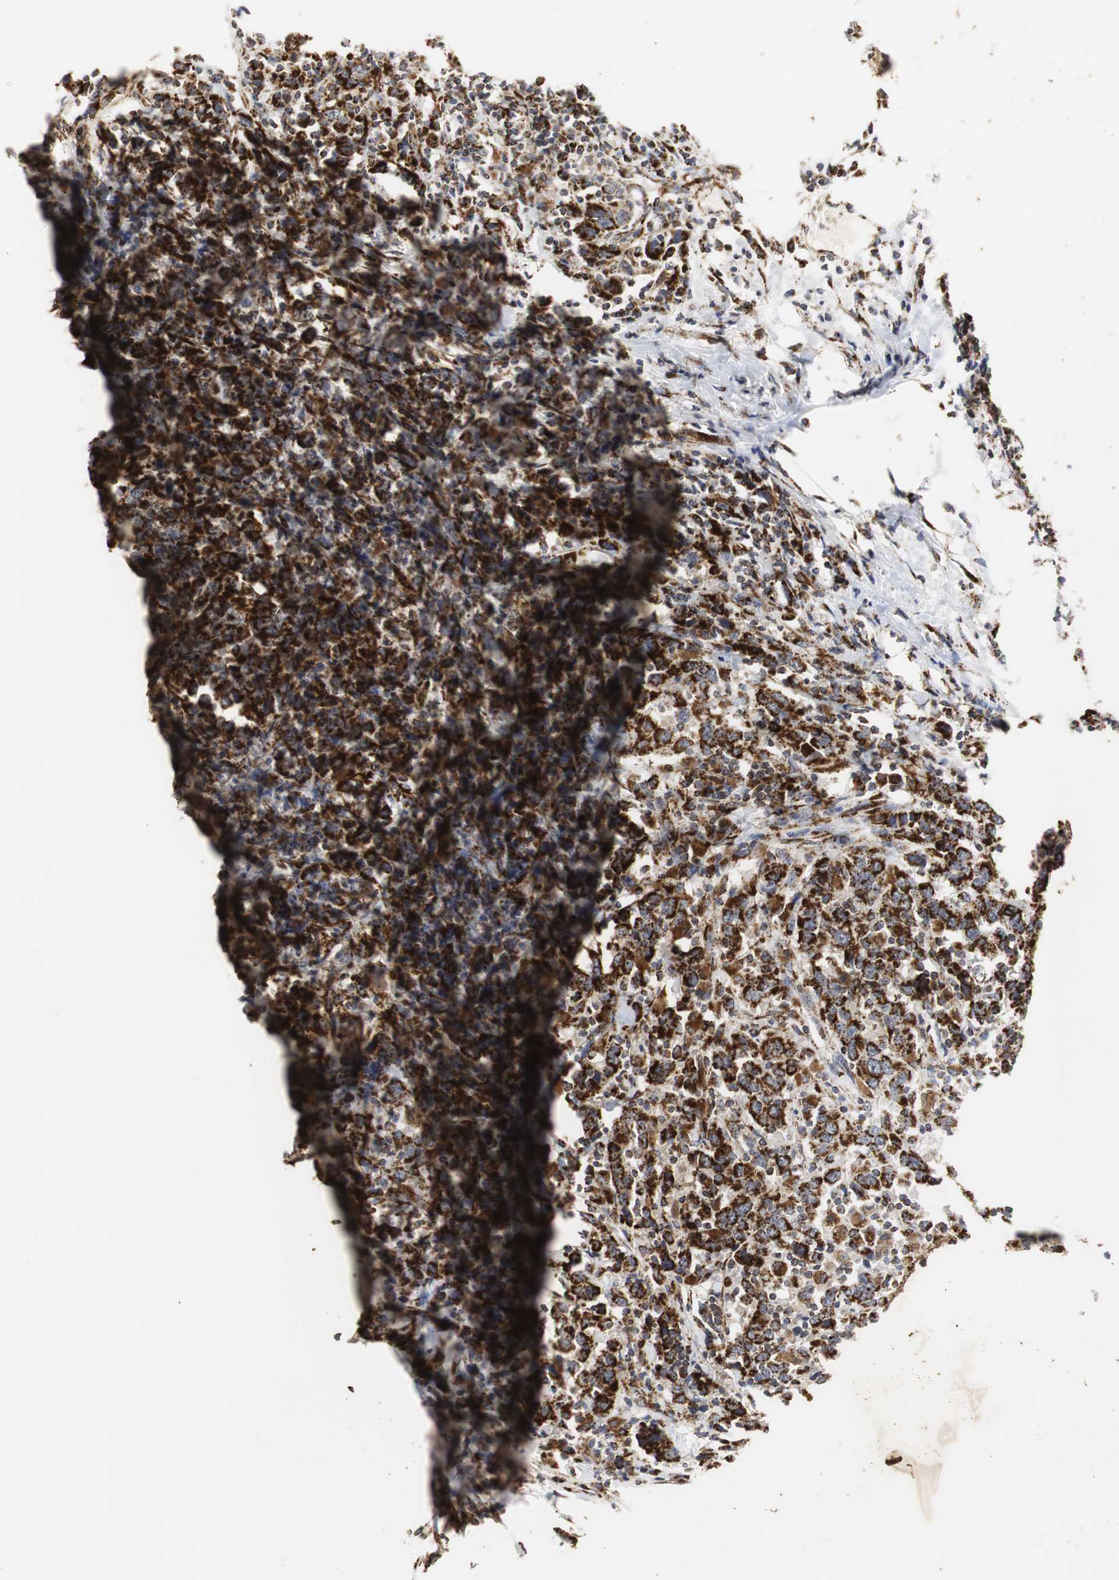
{"staining": {"intensity": "strong", "quantity": ">75%", "location": "cytoplasmic/membranous"}, "tissue": "urothelial cancer", "cell_type": "Tumor cells", "image_type": "cancer", "snomed": [{"axis": "morphology", "description": "Urothelial carcinoma, High grade"}, {"axis": "topography", "description": "Urinary bladder"}], "caption": "A high-resolution histopathology image shows IHC staining of urothelial cancer, which shows strong cytoplasmic/membranous staining in approximately >75% of tumor cells.", "gene": "HSD17B10", "patient": {"sex": "male", "age": 61}}